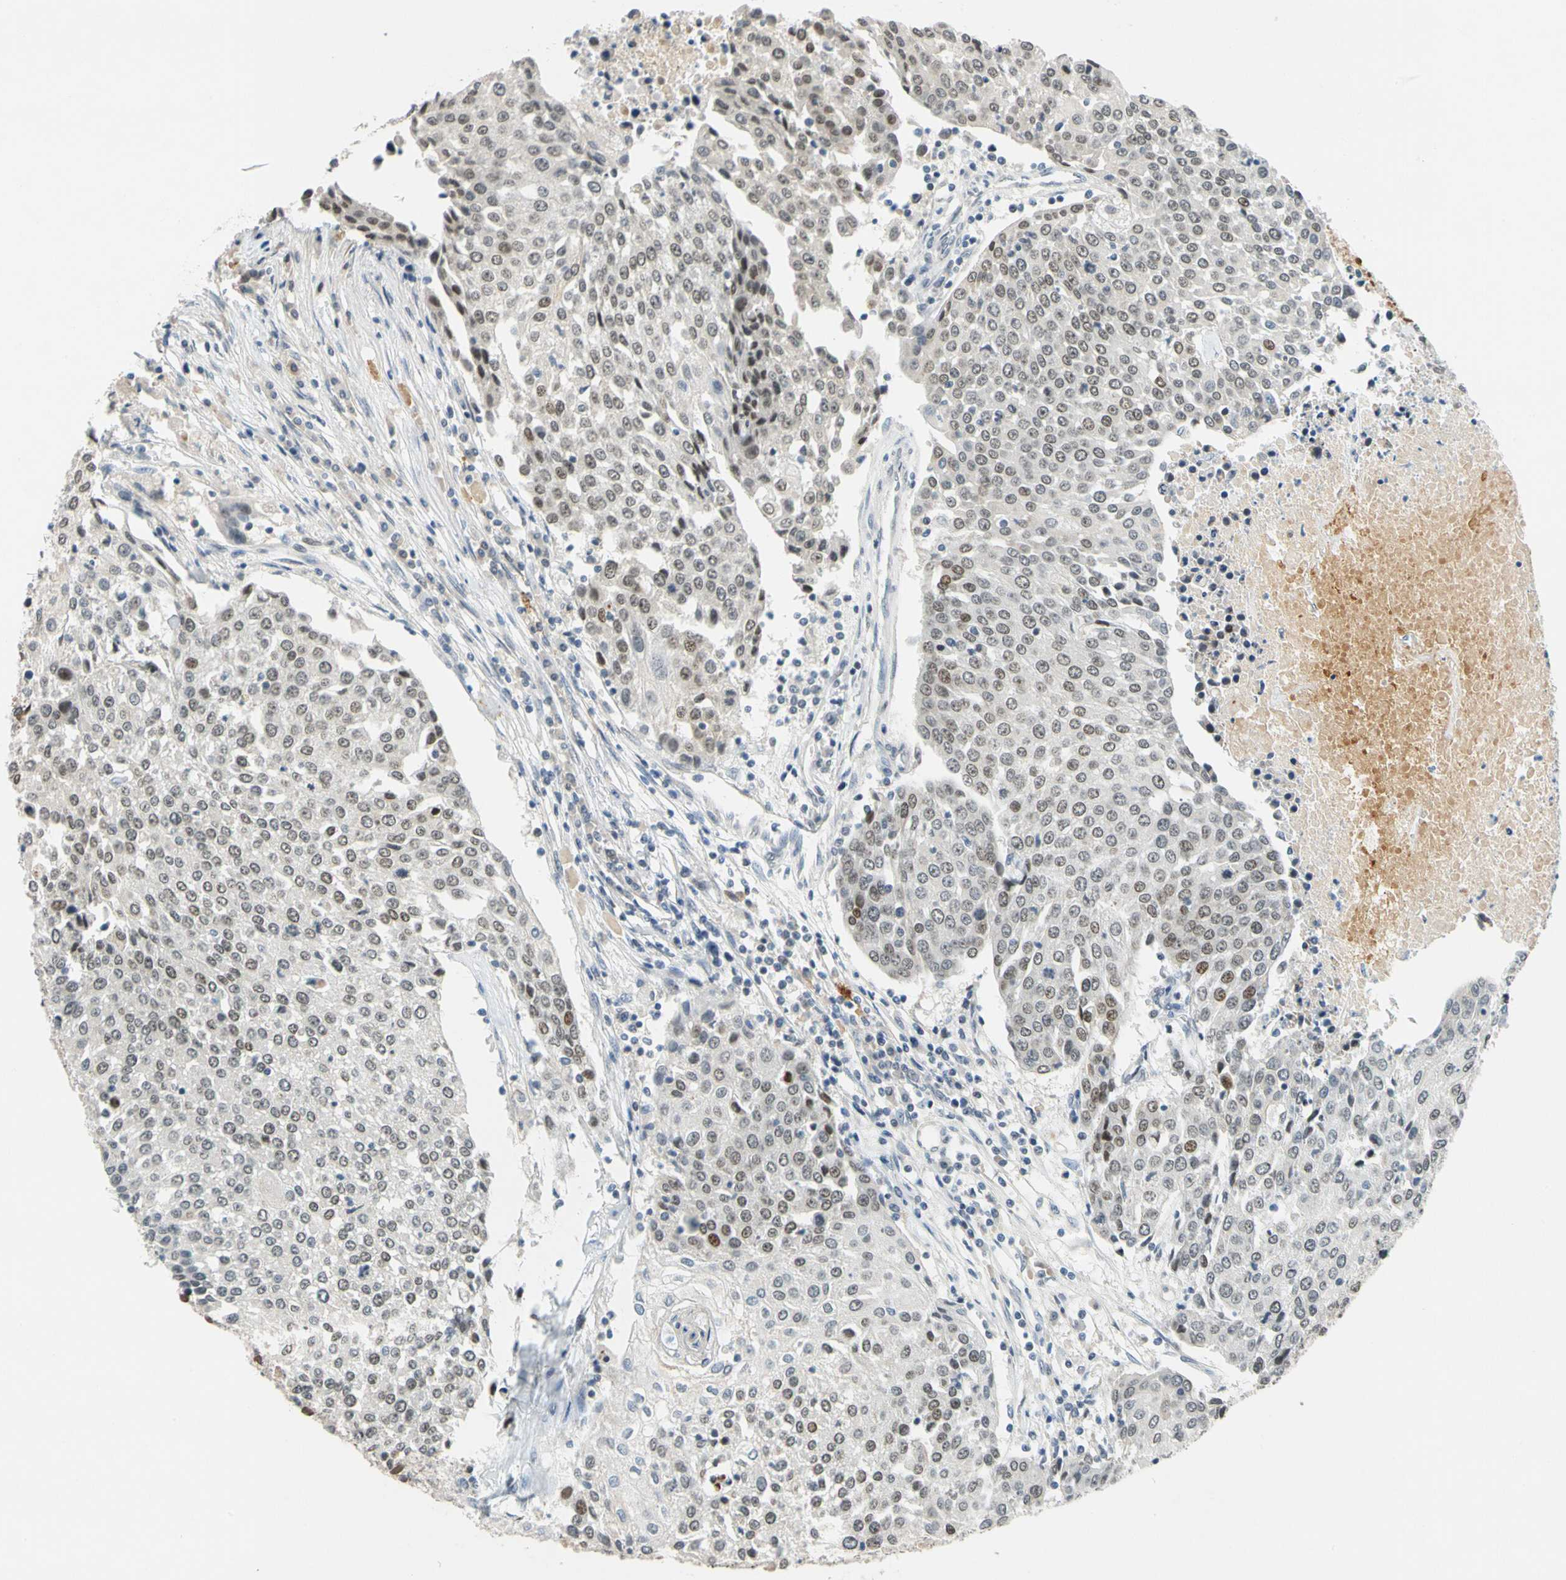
{"staining": {"intensity": "weak", "quantity": "25%-75%", "location": "nuclear"}, "tissue": "urothelial cancer", "cell_type": "Tumor cells", "image_type": "cancer", "snomed": [{"axis": "morphology", "description": "Urothelial carcinoma, High grade"}, {"axis": "topography", "description": "Urinary bladder"}], "caption": "Weak nuclear expression is appreciated in about 25%-75% of tumor cells in urothelial cancer.", "gene": "POGZ", "patient": {"sex": "female", "age": 85}}